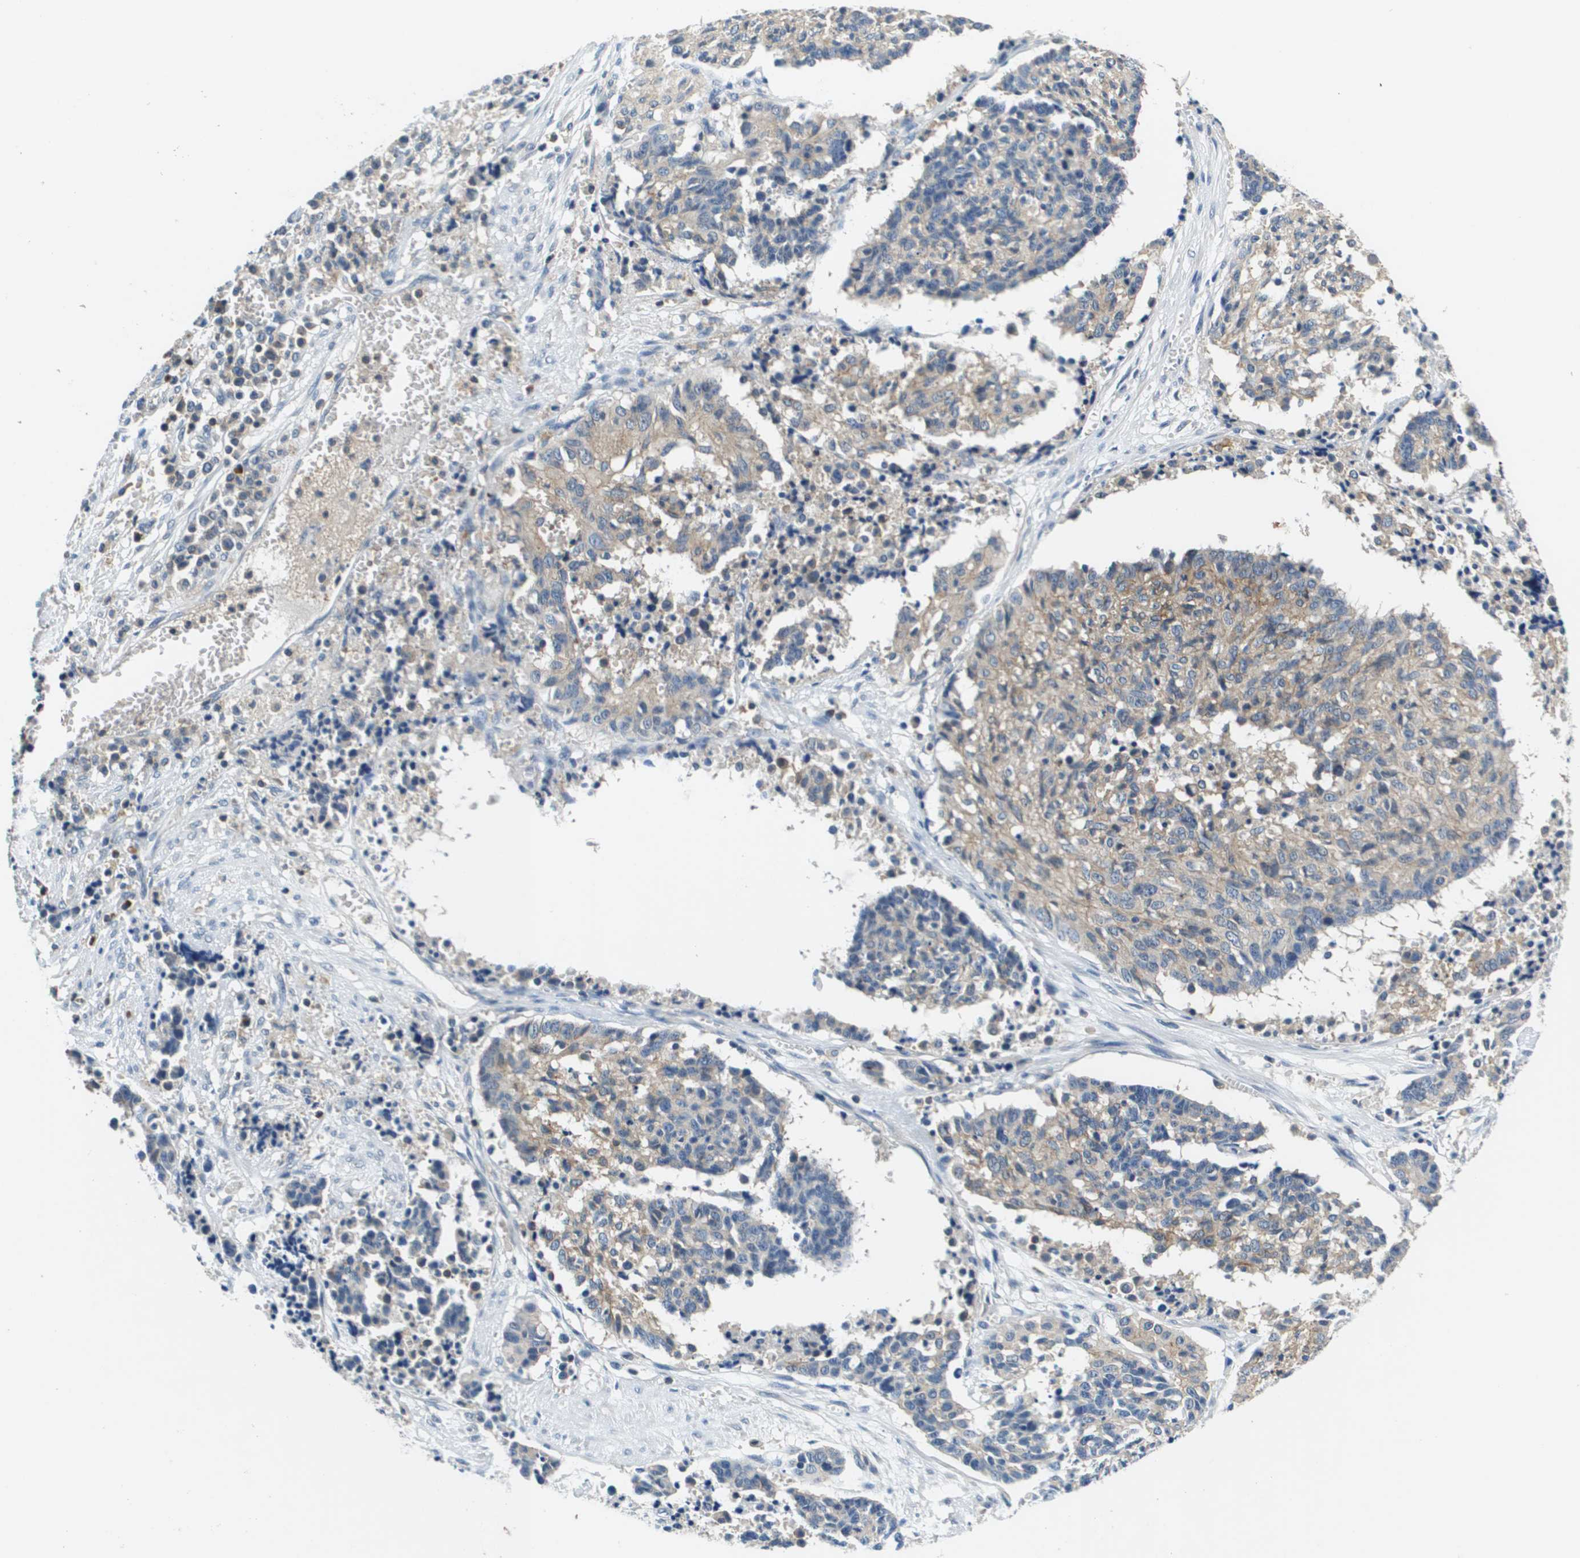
{"staining": {"intensity": "weak", "quantity": ">75%", "location": "cytoplasmic/membranous"}, "tissue": "cervical cancer", "cell_type": "Tumor cells", "image_type": "cancer", "snomed": [{"axis": "morphology", "description": "Squamous cell carcinoma, NOS"}, {"axis": "topography", "description": "Cervix"}], "caption": "Immunohistochemical staining of human cervical cancer (squamous cell carcinoma) exhibits low levels of weak cytoplasmic/membranous protein positivity in about >75% of tumor cells.", "gene": "KCNQ5", "patient": {"sex": "female", "age": 35}}